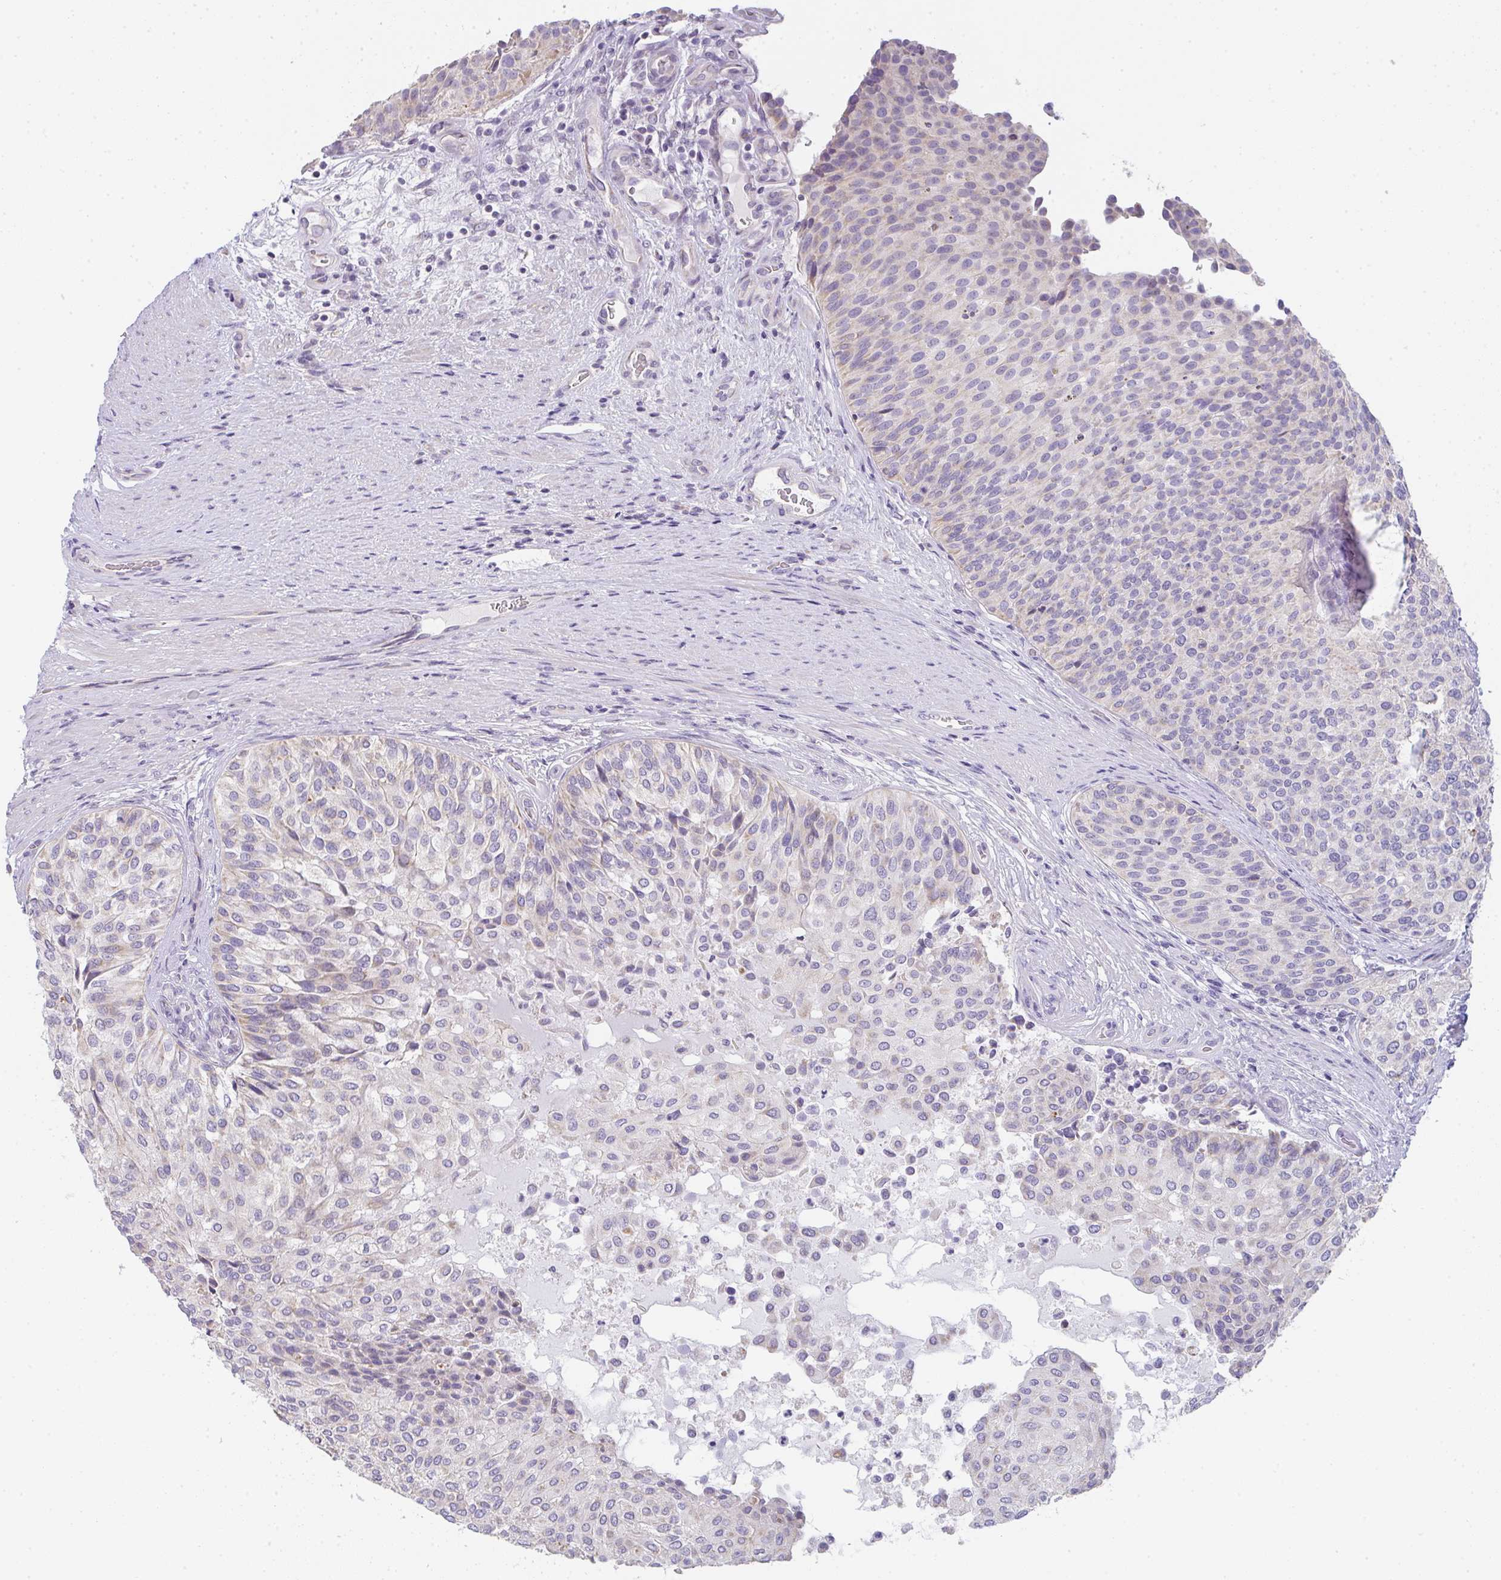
{"staining": {"intensity": "weak", "quantity": "25%-75%", "location": "cytoplasmic/membranous"}, "tissue": "urinary bladder", "cell_type": "Urothelial cells", "image_type": "normal", "snomed": [{"axis": "morphology", "description": "Normal tissue, NOS"}, {"axis": "topography", "description": "Urinary bladder"}, {"axis": "topography", "description": "Prostate"}], "caption": "Immunohistochemistry histopathology image of benign urinary bladder stained for a protein (brown), which exhibits low levels of weak cytoplasmic/membranous expression in approximately 25%-75% of urothelial cells.", "gene": "CACNA1S", "patient": {"sex": "male", "age": 77}}